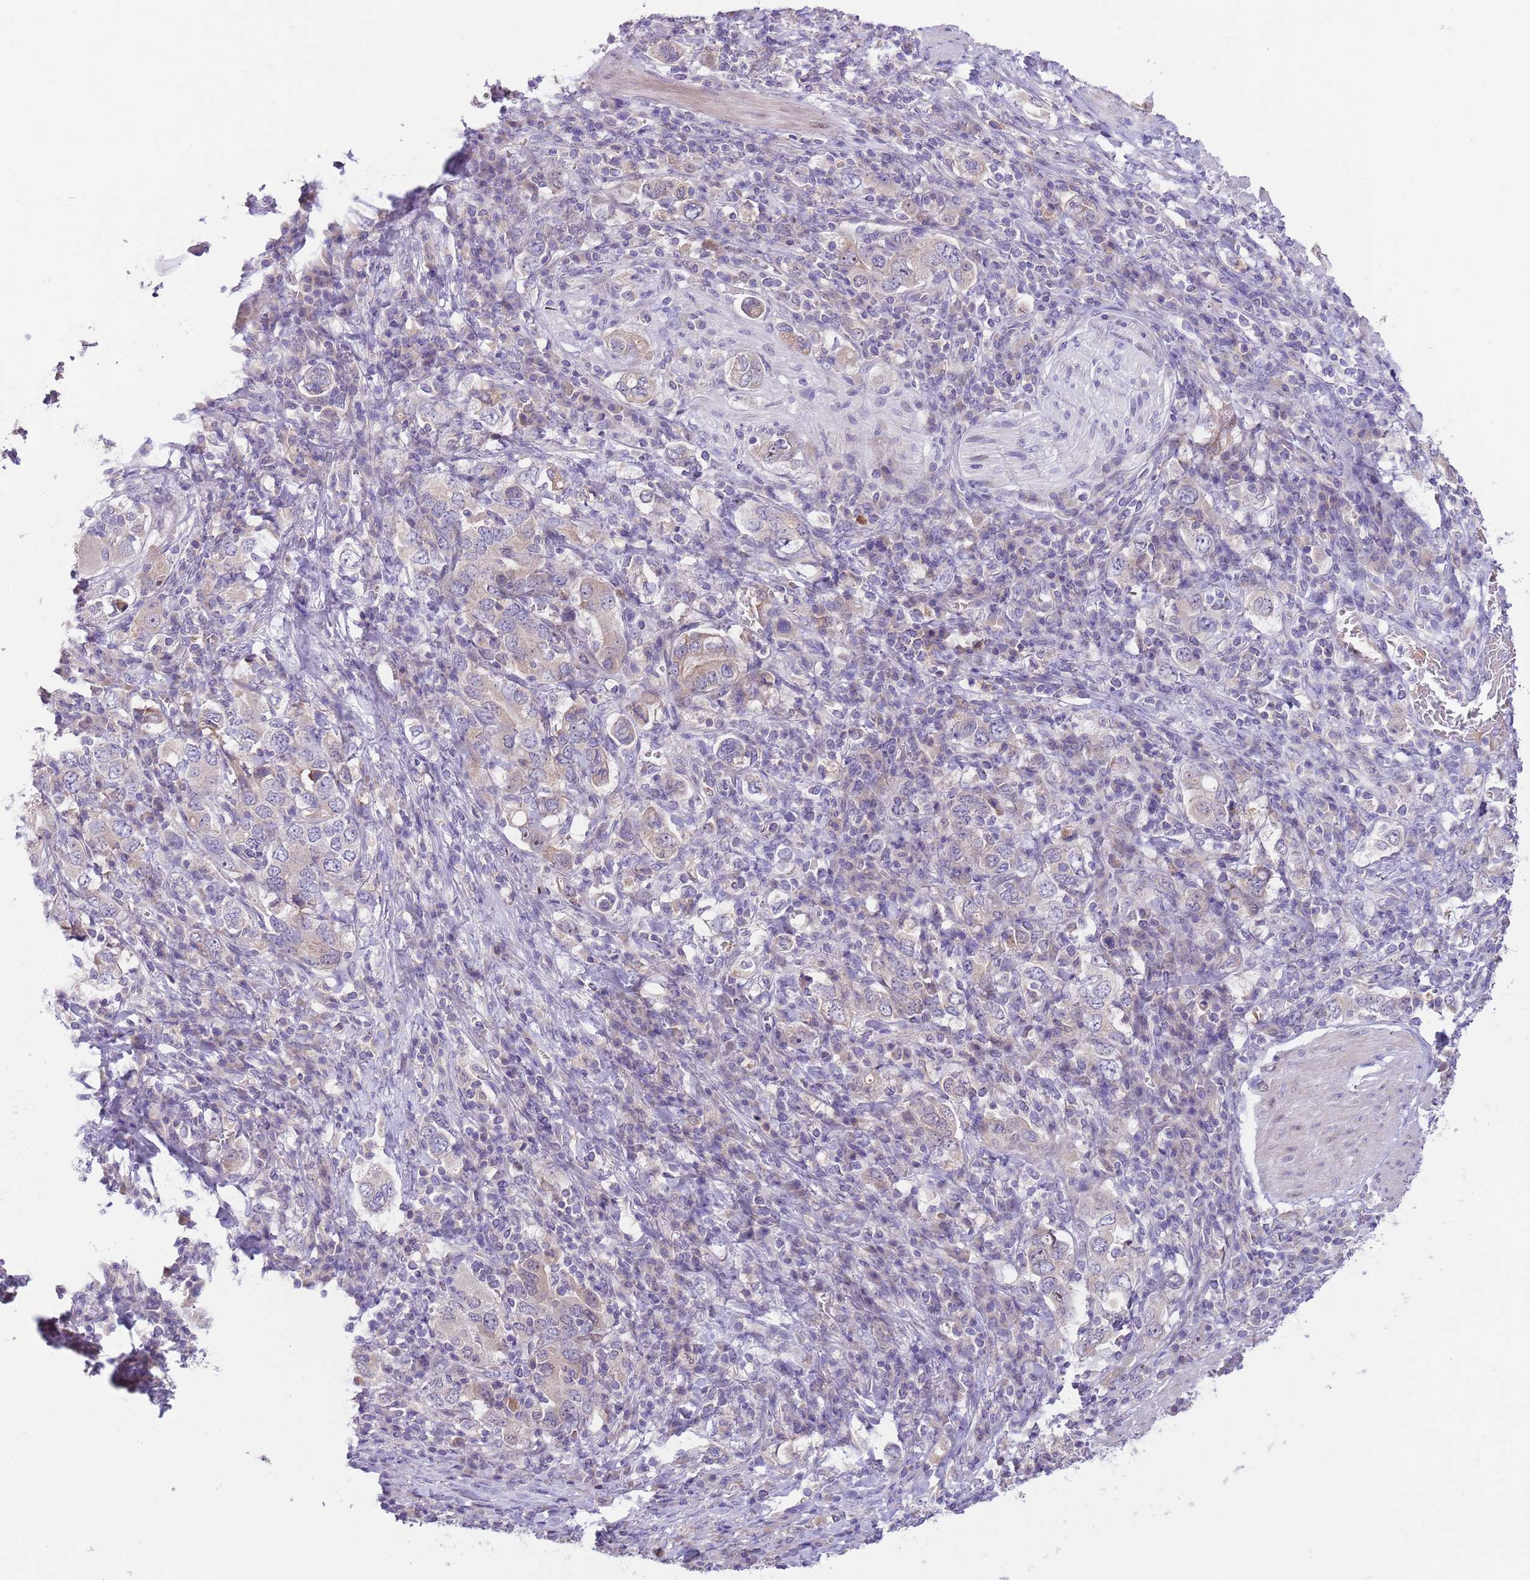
{"staining": {"intensity": "weak", "quantity": "<25%", "location": "cytoplasmic/membranous"}, "tissue": "stomach cancer", "cell_type": "Tumor cells", "image_type": "cancer", "snomed": [{"axis": "morphology", "description": "Adenocarcinoma, NOS"}, {"axis": "topography", "description": "Stomach, upper"}, {"axis": "topography", "description": "Stomach"}], "caption": "DAB (3,3'-diaminobenzidine) immunohistochemical staining of stomach cancer demonstrates no significant staining in tumor cells.", "gene": "AP1S2", "patient": {"sex": "male", "age": 62}}